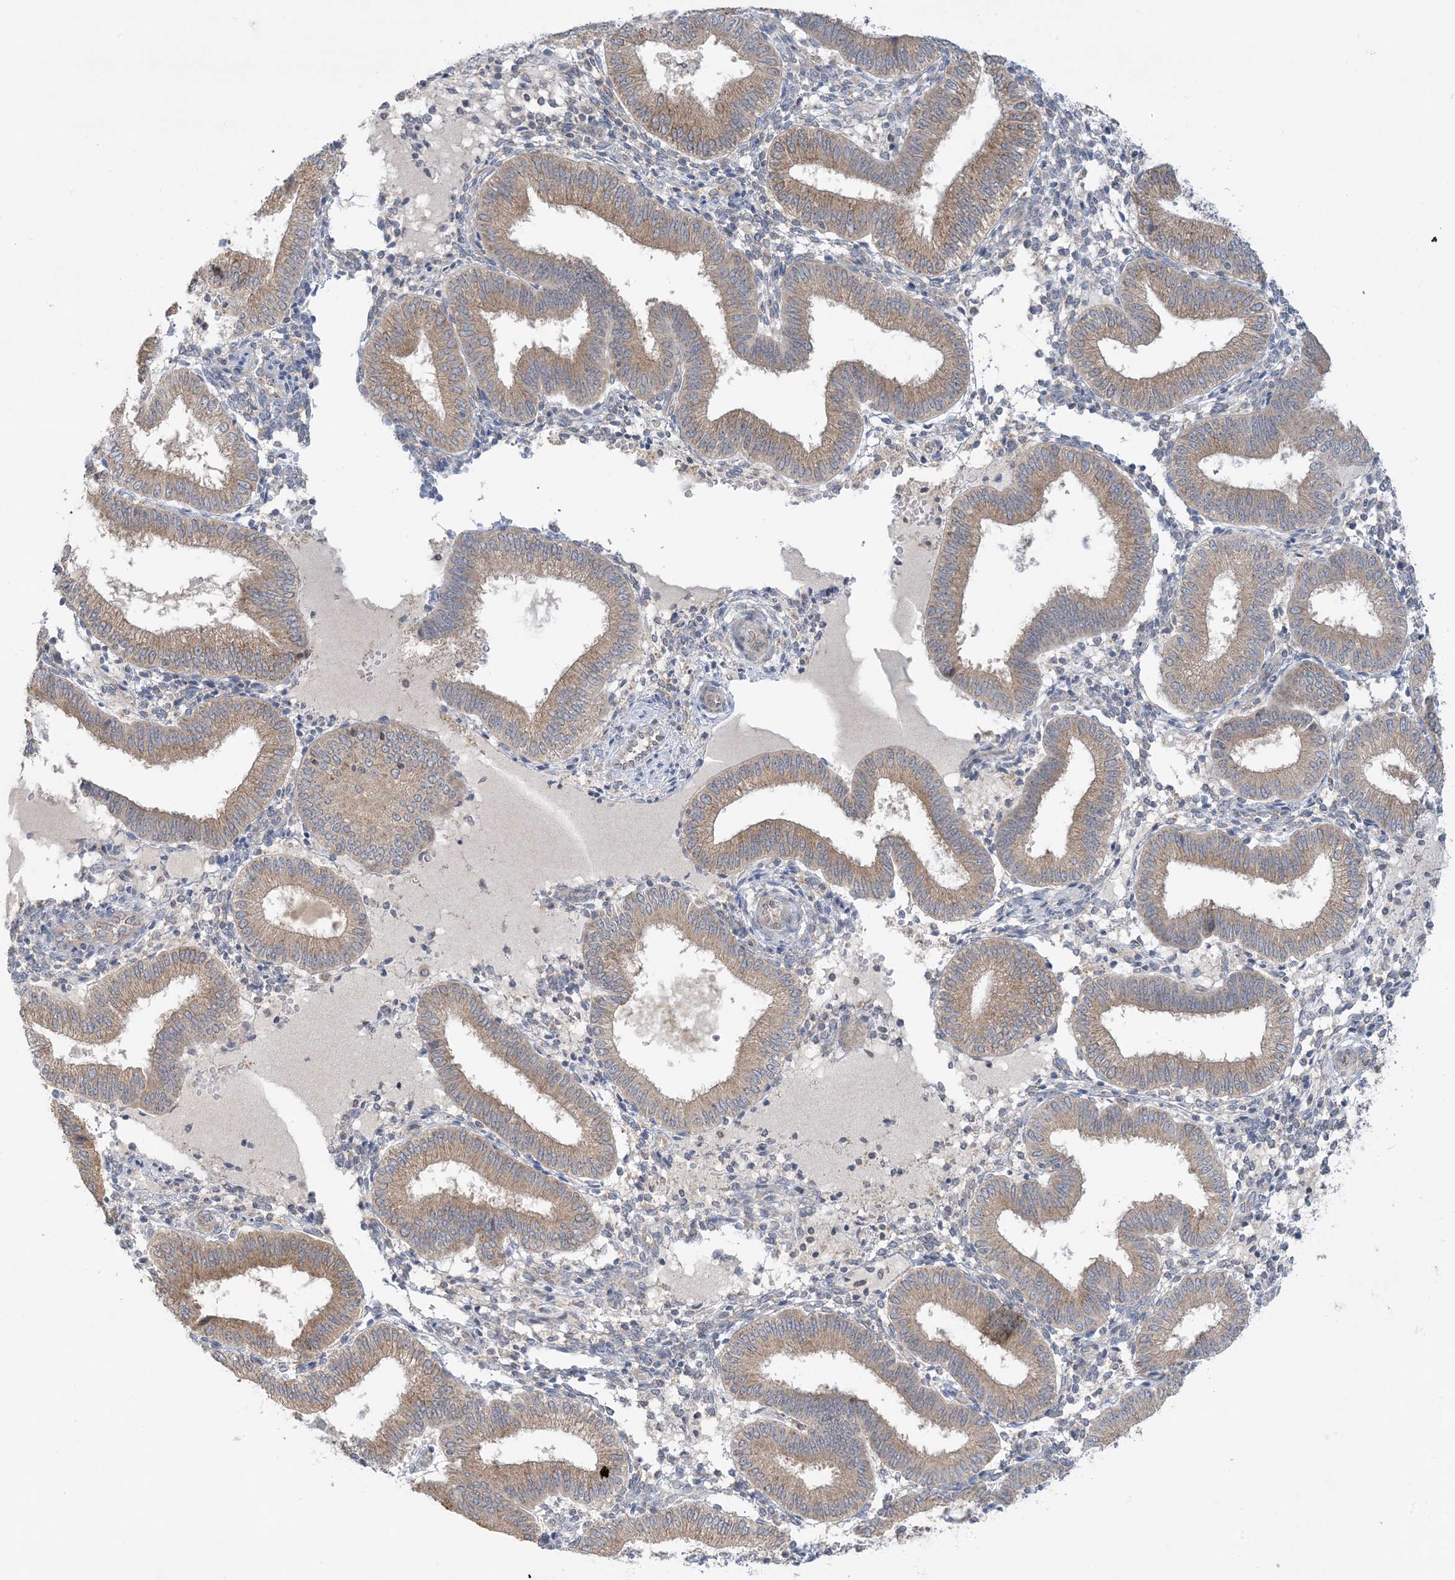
{"staining": {"intensity": "weak", "quantity": "<25%", "location": "cytoplasmic/membranous"}, "tissue": "endometrium", "cell_type": "Cells in endometrial stroma", "image_type": "normal", "snomed": [{"axis": "morphology", "description": "Normal tissue, NOS"}, {"axis": "topography", "description": "Endometrium"}], "caption": "Immunohistochemistry histopathology image of normal endometrium: endometrium stained with DAB displays no significant protein staining in cells in endometrial stroma. (DAB immunohistochemistry (IHC) with hematoxylin counter stain).", "gene": "RPP40", "patient": {"sex": "female", "age": 39}}